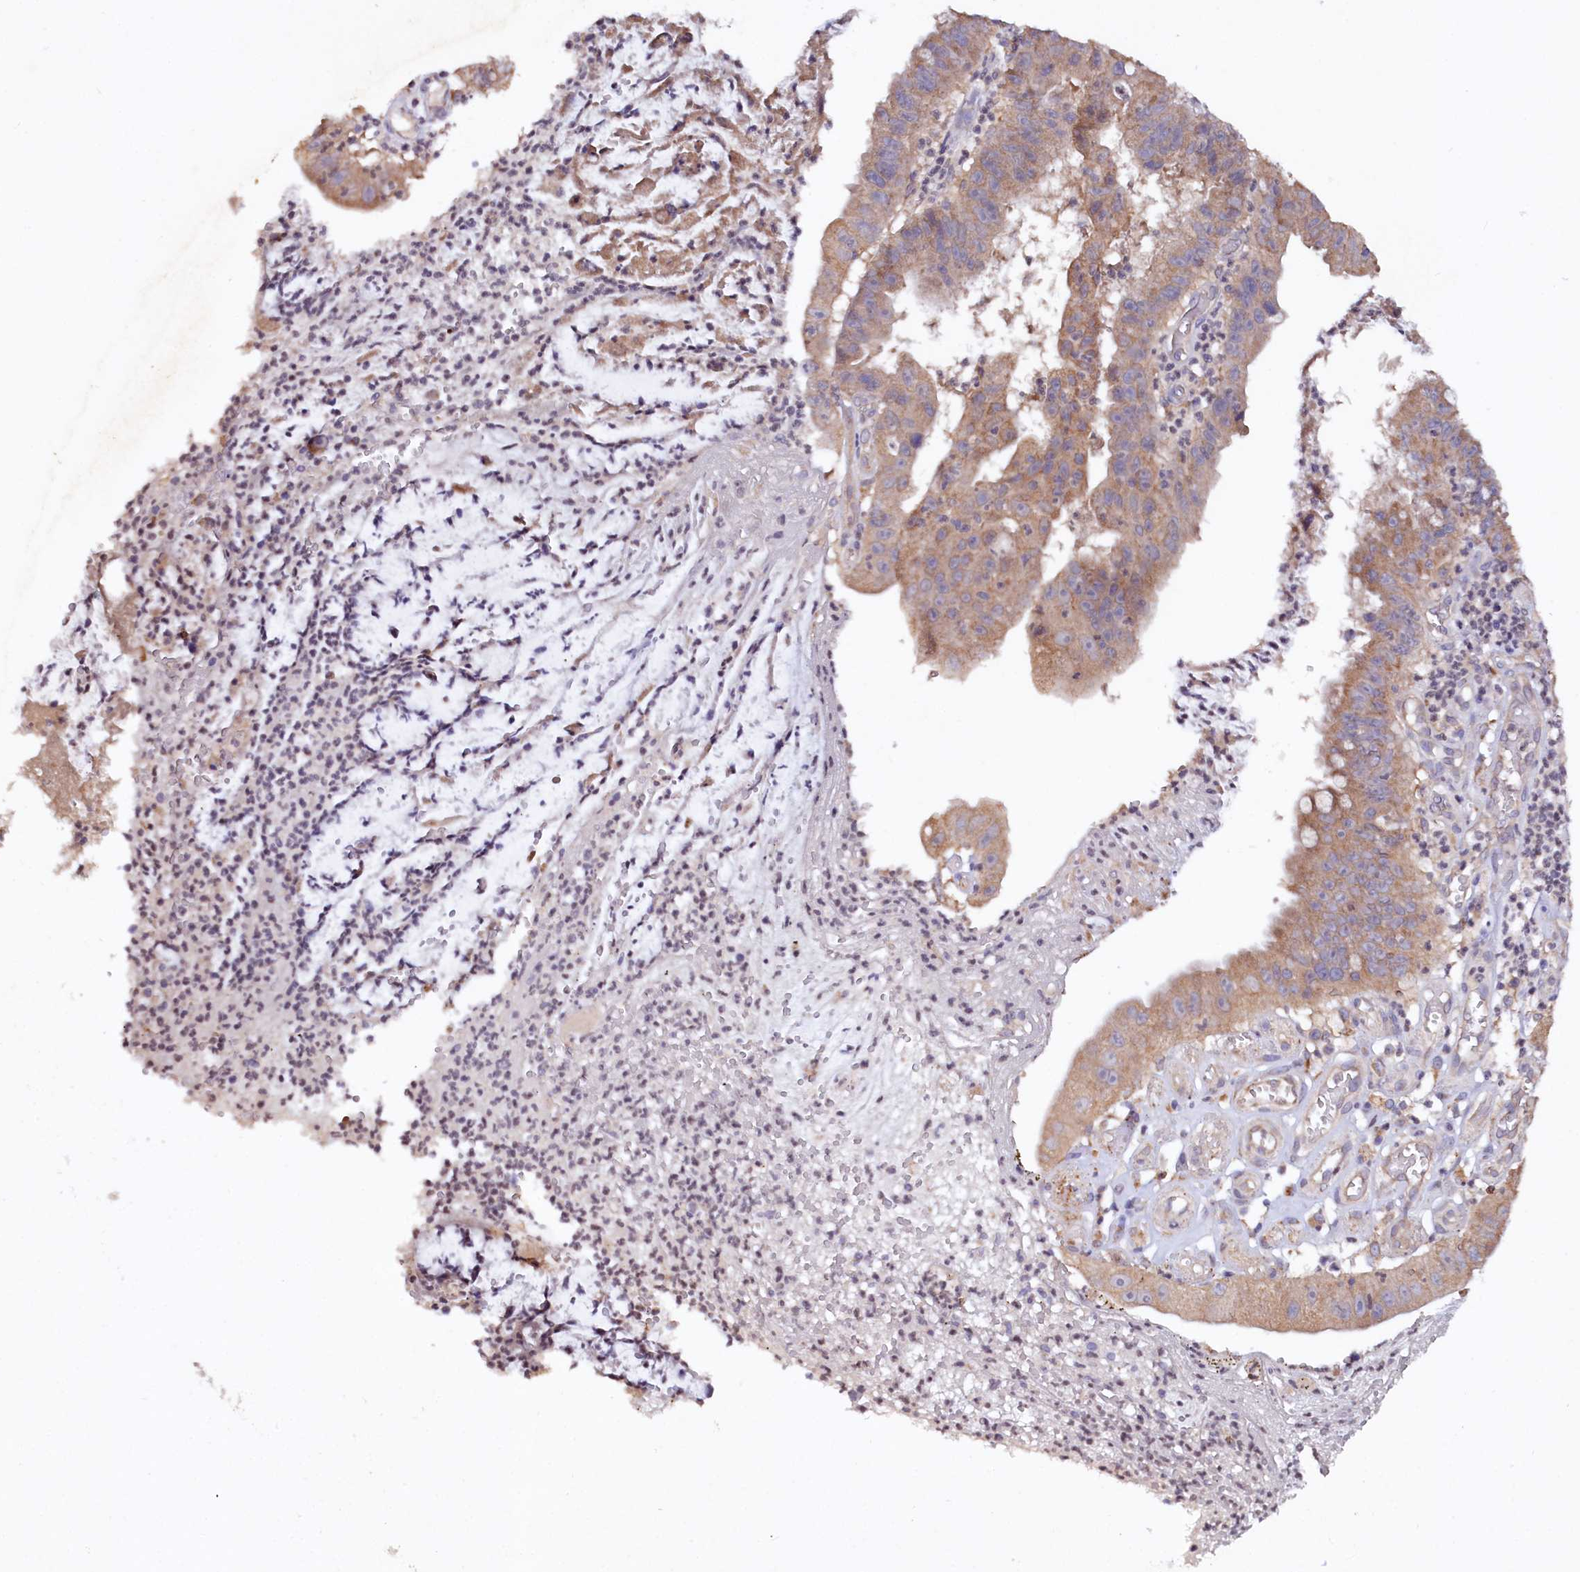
{"staining": {"intensity": "moderate", "quantity": ">75%", "location": "cytoplasmic/membranous"}, "tissue": "stomach cancer", "cell_type": "Tumor cells", "image_type": "cancer", "snomed": [{"axis": "morphology", "description": "Adenocarcinoma, NOS"}, {"axis": "topography", "description": "Stomach"}], "caption": "The immunohistochemical stain shows moderate cytoplasmic/membranous expression in tumor cells of stomach cancer (adenocarcinoma) tissue.", "gene": "ETFBKMT", "patient": {"sex": "male", "age": 59}}